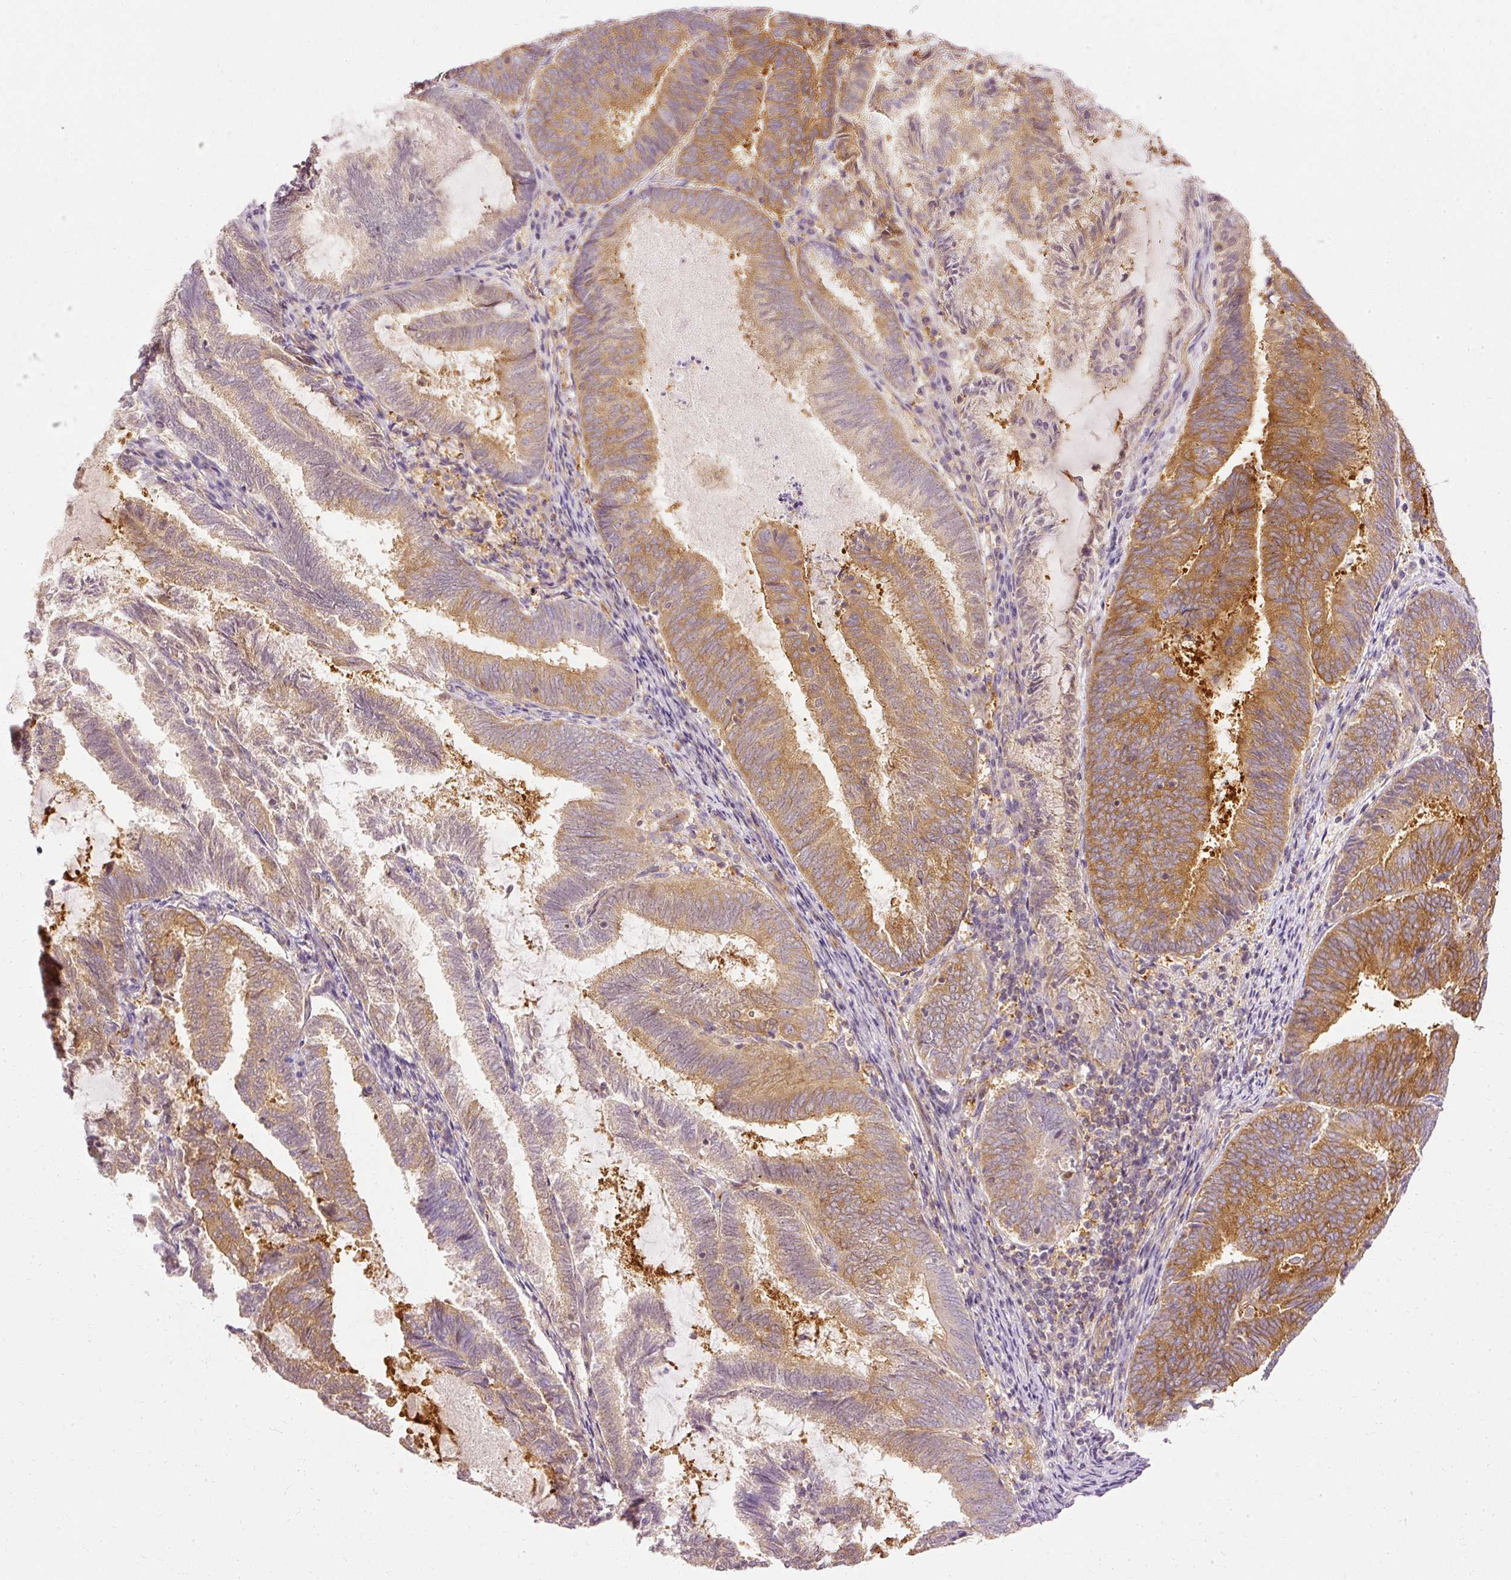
{"staining": {"intensity": "moderate", "quantity": "25%-75%", "location": "cytoplasmic/membranous"}, "tissue": "endometrial cancer", "cell_type": "Tumor cells", "image_type": "cancer", "snomed": [{"axis": "morphology", "description": "Adenocarcinoma, NOS"}, {"axis": "topography", "description": "Endometrium"}], "caption": "Protein staining by immunohistochemistry displays moderate cytoplasmic/membranous staining in approximately 25%-75% of tumor cells in endometrial adenocarcinoma.", "gene": "ARMH3", "patient": {"sex": "female", "age": 80}}